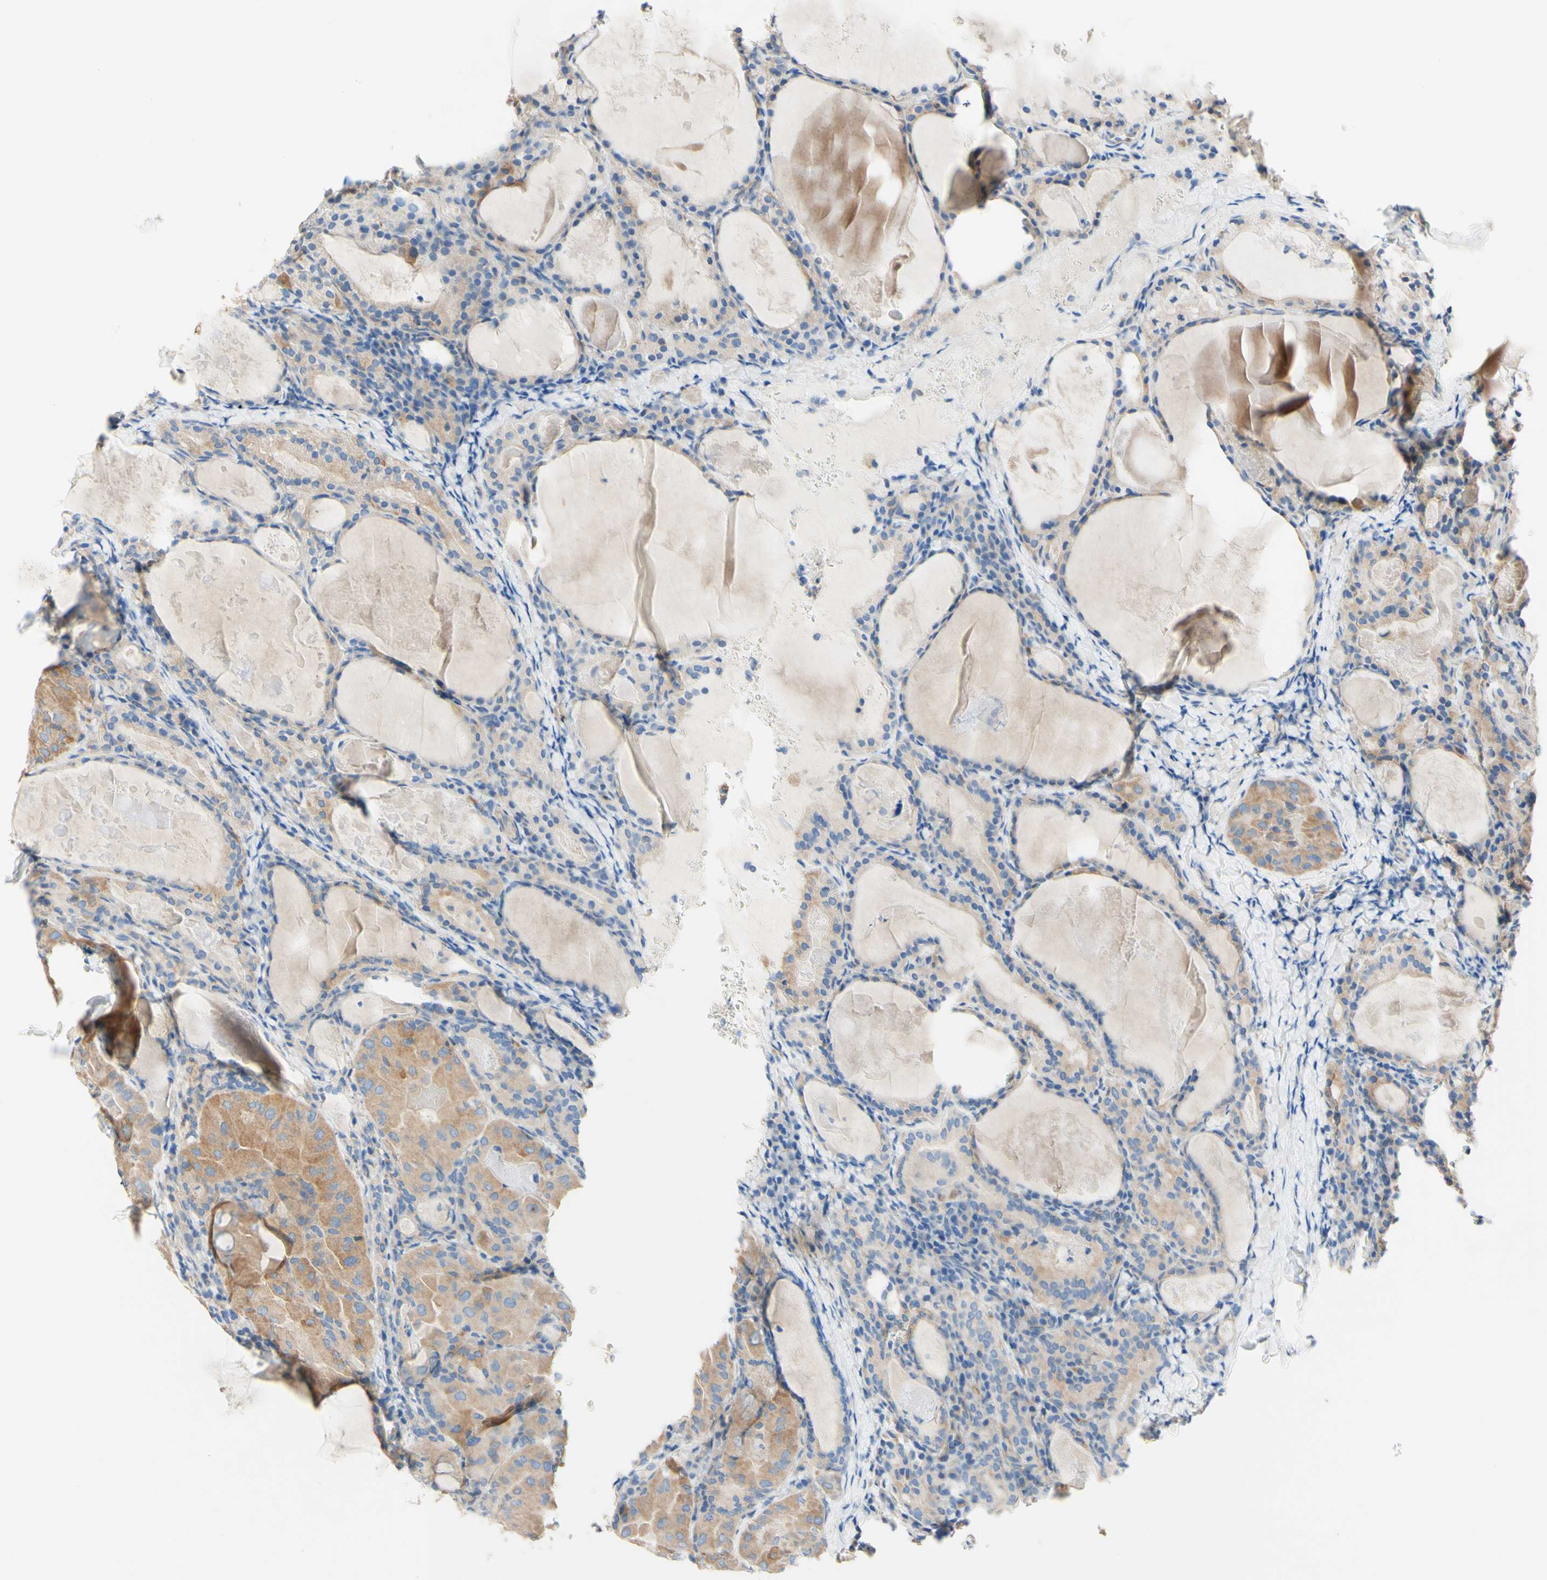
{"staining": {"intensity": "moderate", "quantity": "25%-75%", "location": "cytoplasmic/membranous"}, "tissue": "thyroid cancer", "cell_type": "Tumor cells", "image_type": "cancer", "snomed": [{"axis": "morphology", "description": "Papillary adenocarcinoma, NOS"}, {"axis": "topography", "description": "Thyroid gland"}], "caption": "A histopathology image showing moderate cytoplasmic/membranous staining in about 25%-75% of tumor cells in papillary adenocarcinoma (thyroid), as visualized by brown immunohistochemical staining.", "gene": "RETREG2", "patient": {"sex": "female", "age": 42}}